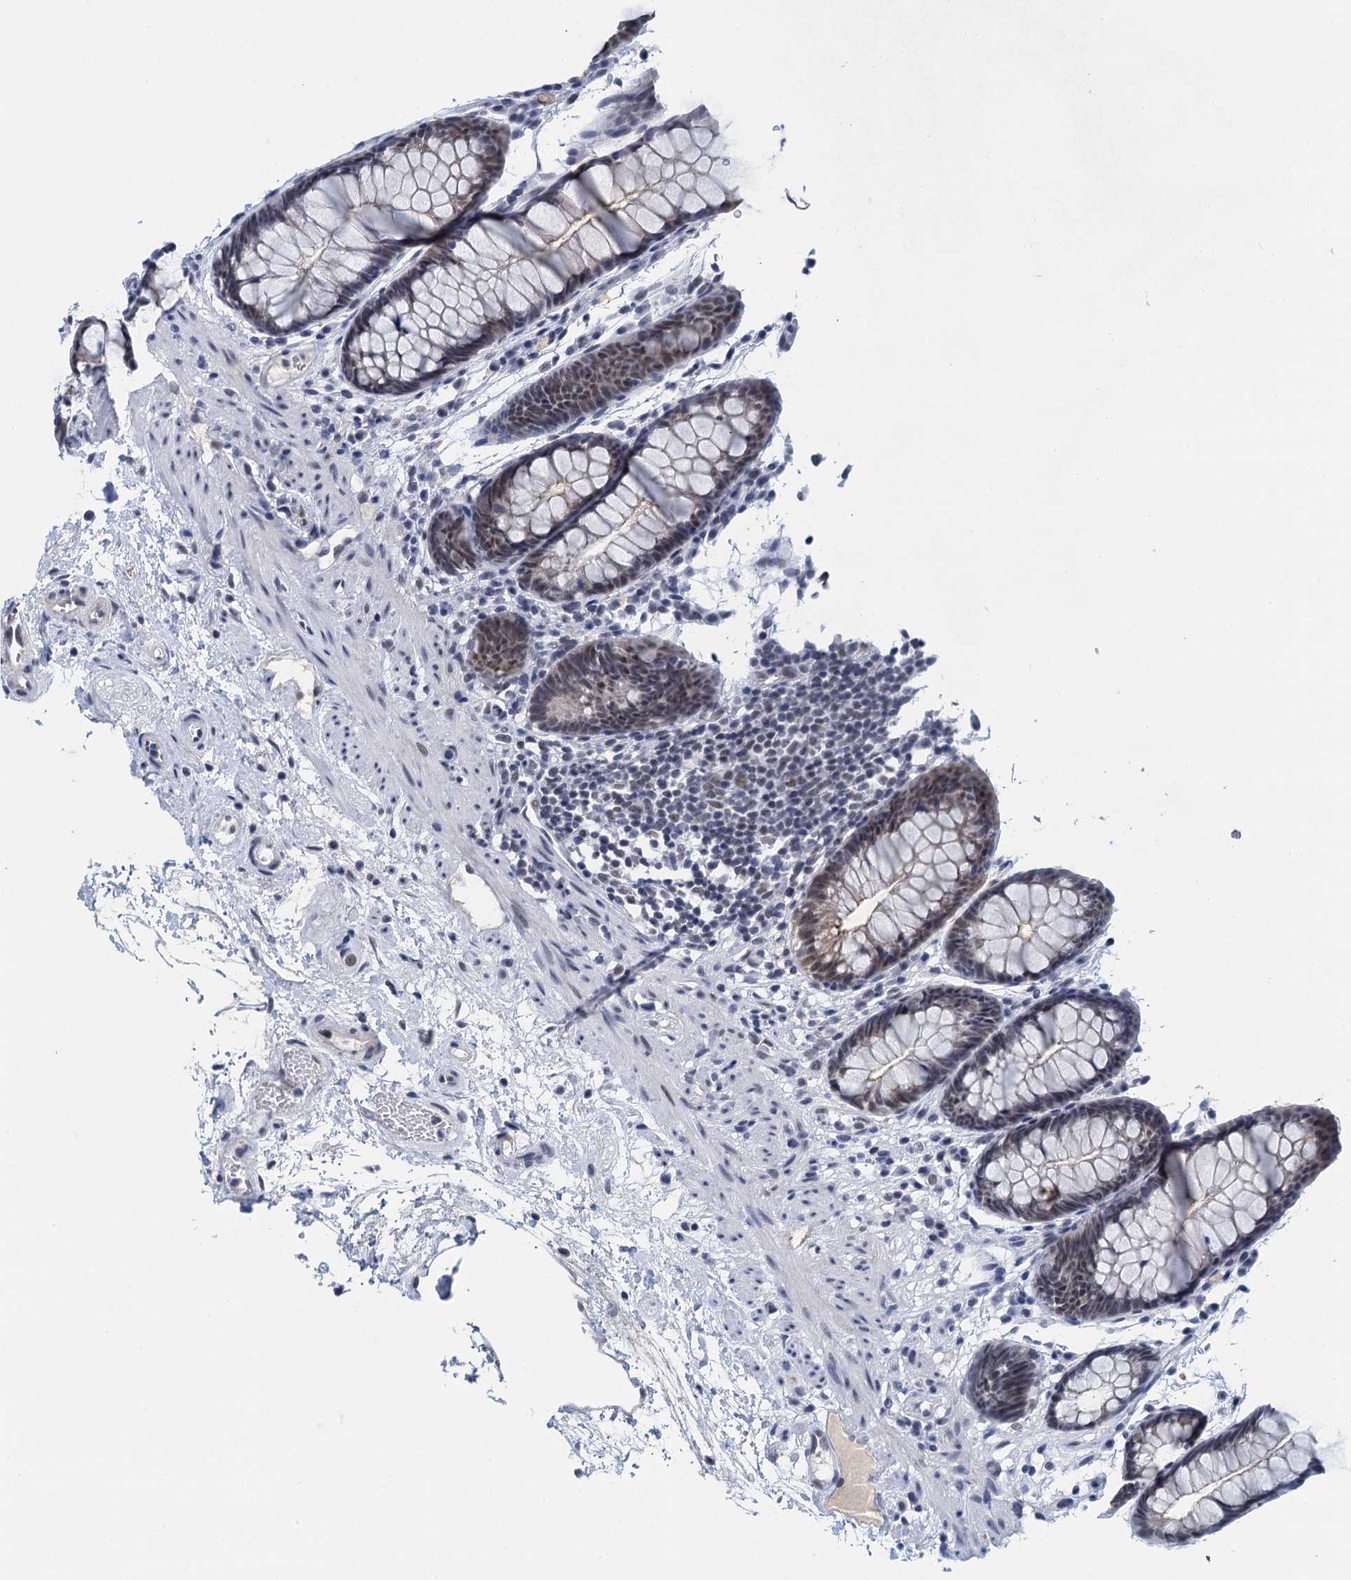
{"staining": {"intensity": "strong", "quantity": "25%-75%", "location": "cytoplasmic/membranous,nuclear"}, "tissue": "rectum", "cell_type": "Glandular cells", "image_type": "normal", "snomed": [{"axis": "morphology", "description": "Normal tissue, NOS"}, {"axis": "topography", "description": "Rectum"}], "caption": "Rectum stained for a protein shows strong cytoplasmic/membranous,nuclear positivity in glandular cells. Ihc stains the protein of interest in brown and the nuclei are stained blue.", "gene": "EPS8L1", "patient": {"sex": "male", "age": 64}}